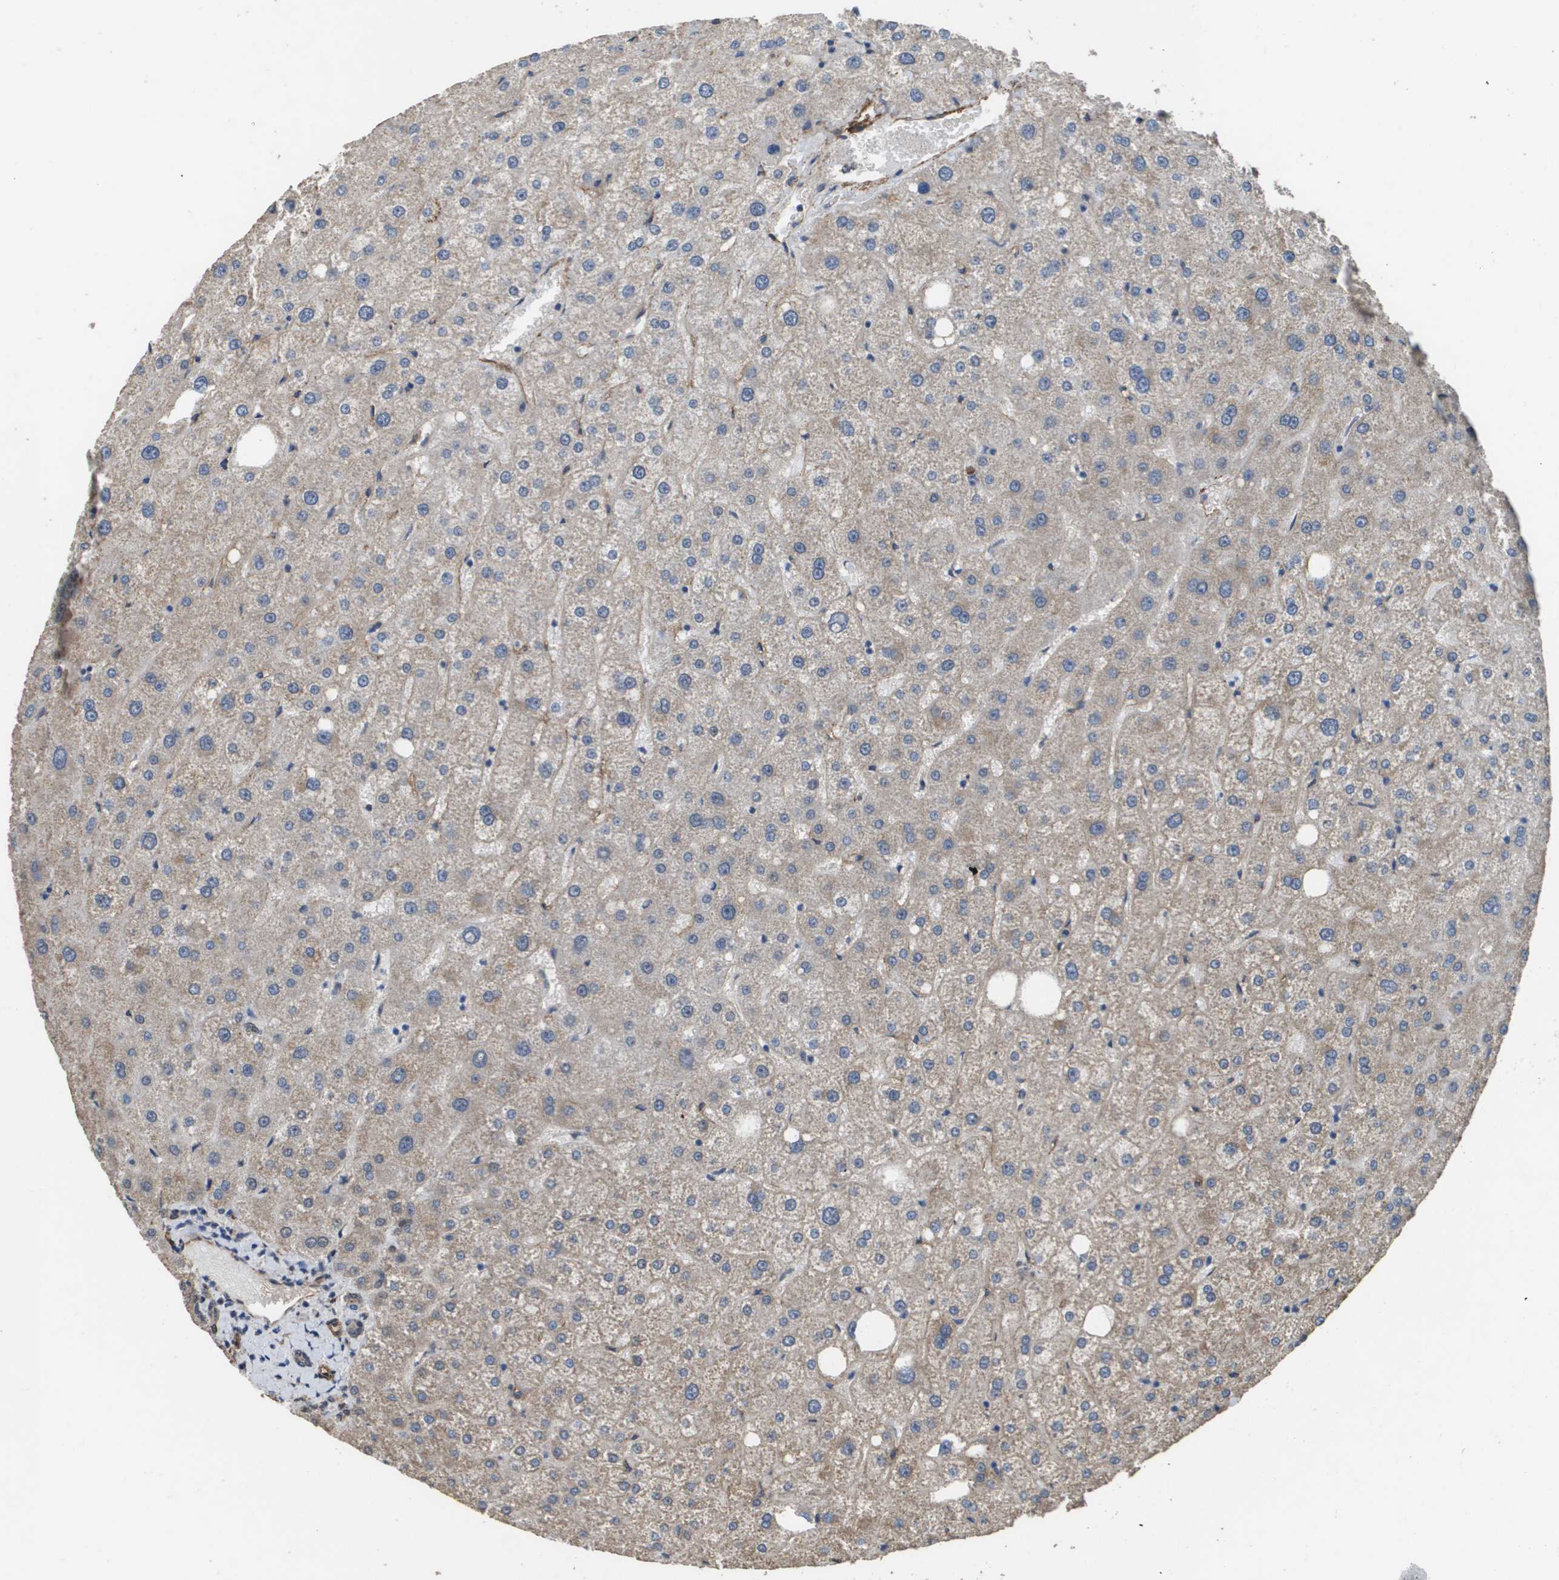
{"staining": {"intensity": "moderate", "quantity": ">75%", "location": "cytoplasmic/membranous"}, "tissue": "liver", "cell_type": "Cholangiocytes", "image_type": "normal", "snomed": [{"axis": "morphology", "description": "Normal tissue, NOS"}, {"axis": "topography", "description": "Liver"}], "caption": "IHC image of normal liver: liver stained using immunohistochemistry reveals medium levels of moderate protein expression localized specifically in the cytoplasmic/membranous of cholangiocytes, appearing as a cytoplasmic/membranous brown color.", "gene": "AAMP", "patient": {"sex": "male", "age": 73}}